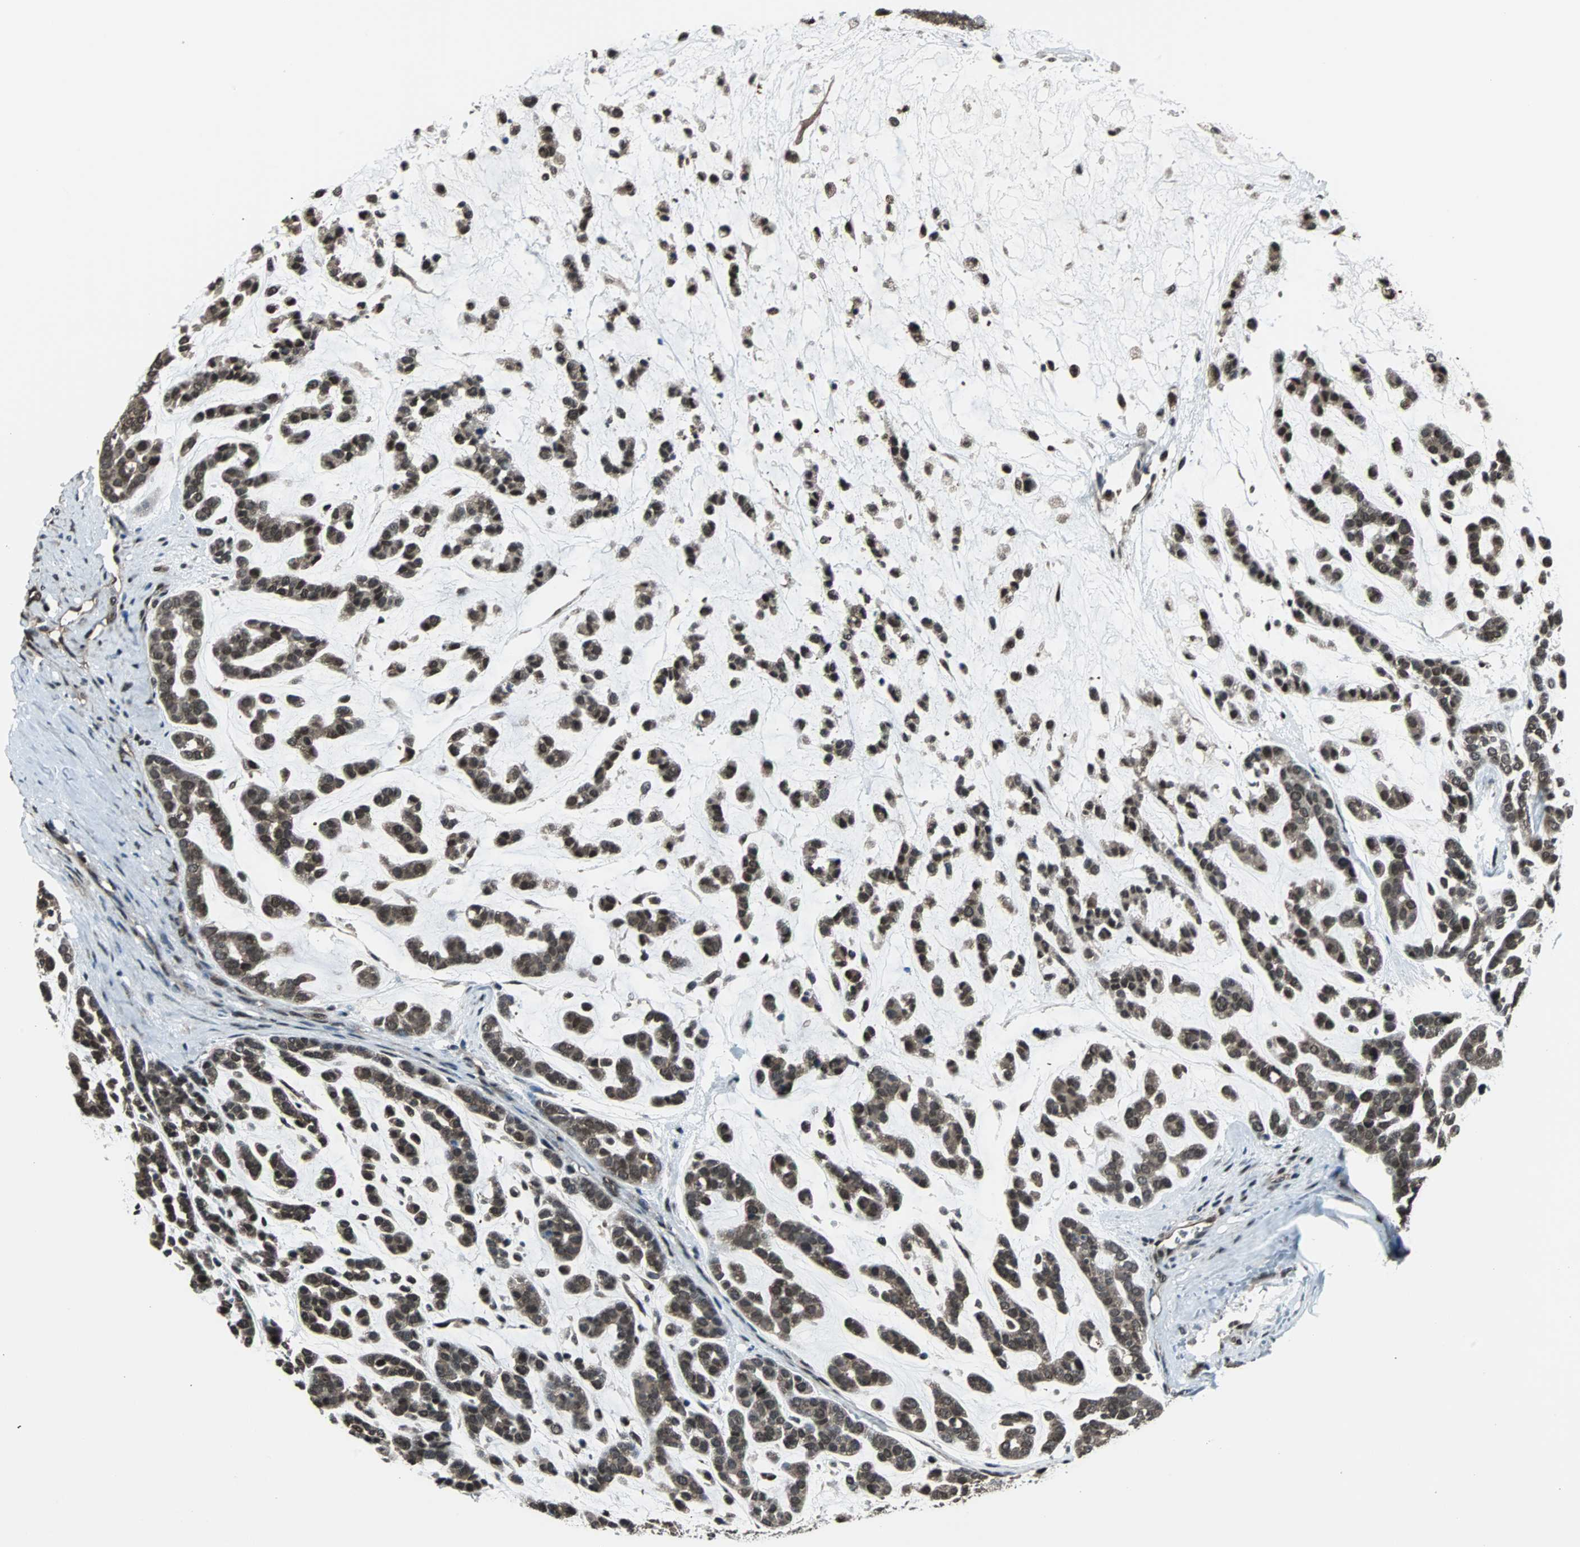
{"staining": {"intensity": "strong", "quantity": ">75%", "location": "cytoplasmic/membranous,nuclear"}, "tissue": "head and neck cancer", "cell_type": "Tumor cells", "image_type": "cancer", "snomed": [{"axis": "morphology", "description": "Adenocarcinoma, NOS"}, {"axis": "morphology", "description": "Adenoma, NOS"}, {"axis": "topography", "description": "Head-Neck"}], "caption": "Immunohistochemical staining of adenocarcinoma (head and neck) displays high levels of strong cytoplasmic/membranous and nuclear protein positivity in approximately >75% of tumor cells.", "gene": "VCP", "patient": {"sex": "female", "age": 55}}